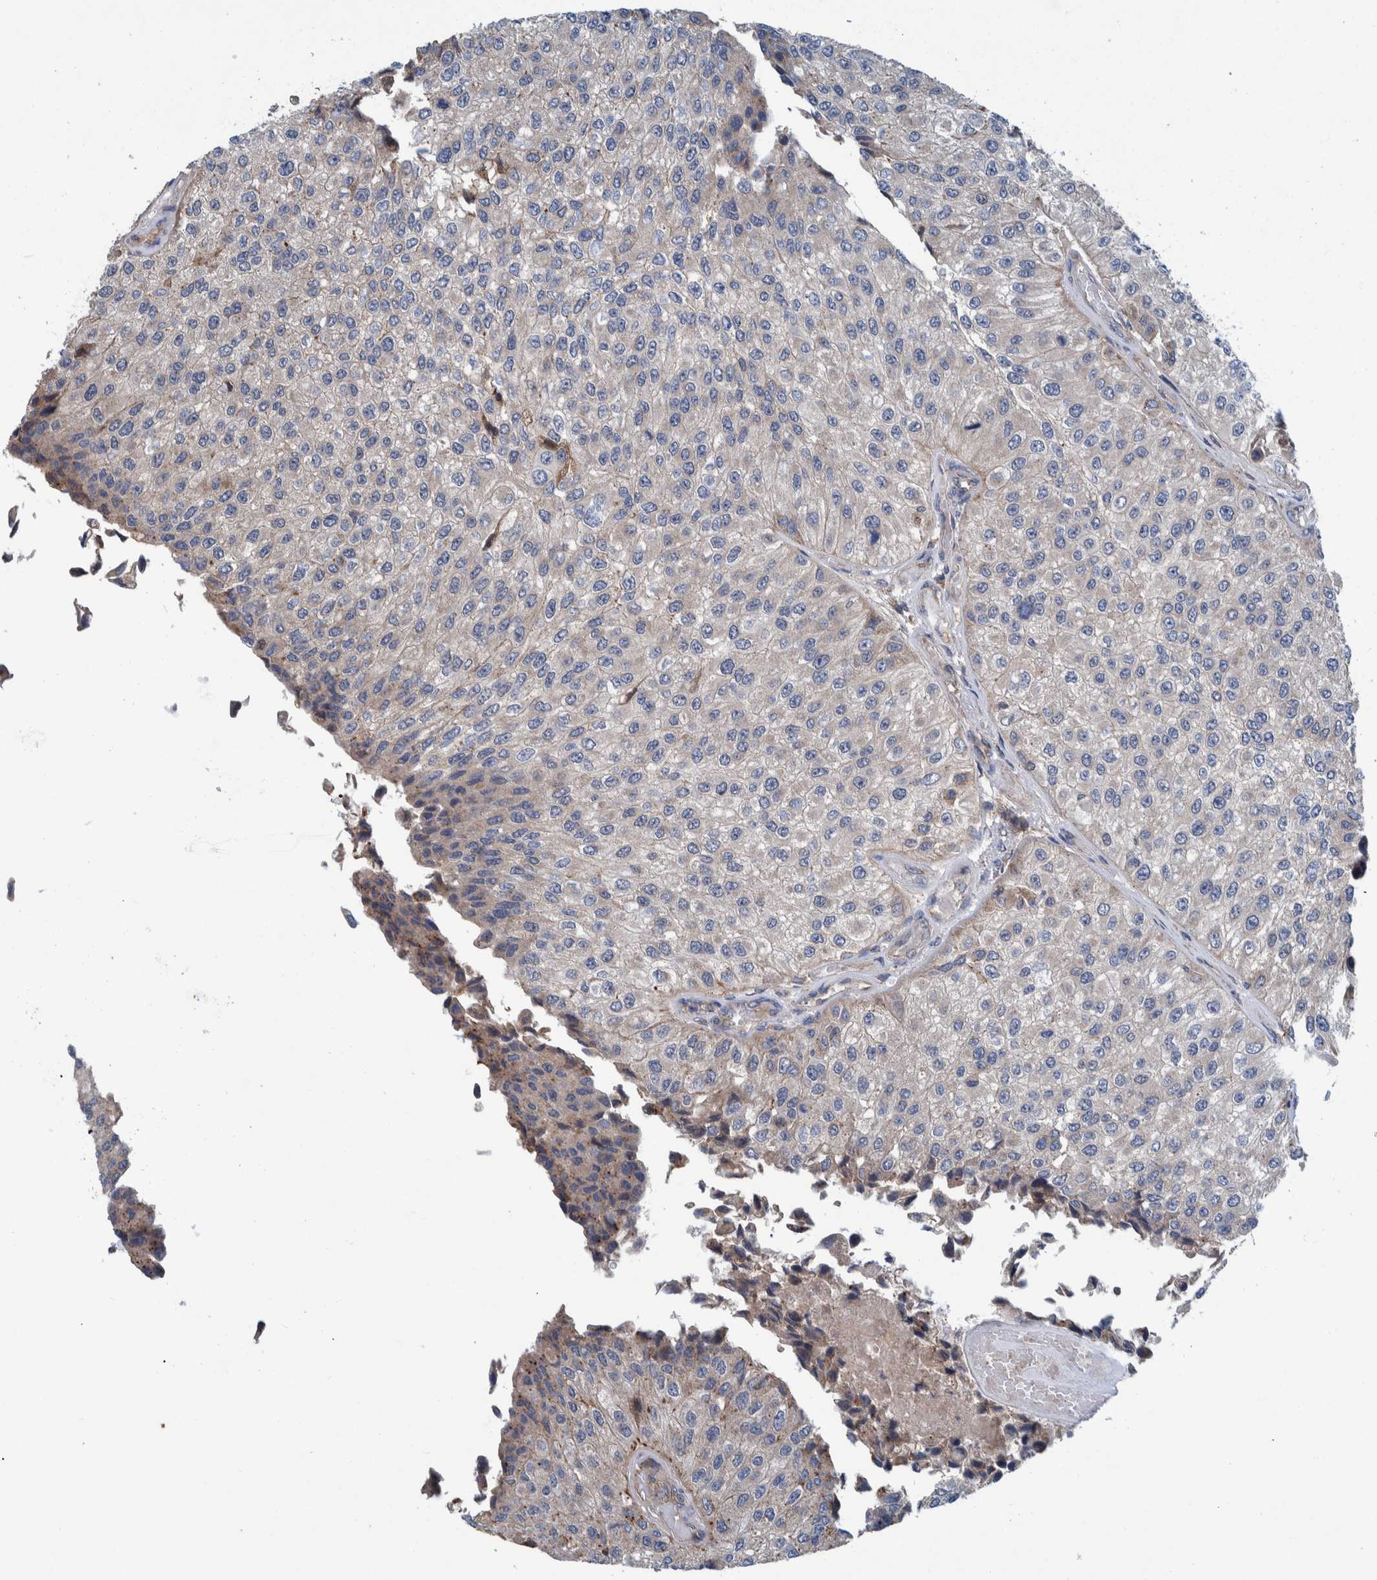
{"staining": {"intensity": "negative", "quantity": "none", "location": "none"}, "tissue": "urothelial cancer", "cell_type": "Tumor cells", "image_type": "cancer", "snomed": [{"axis": "morphology", "description": "Urothelial carcinoma, High grade"}, {"axis": "topography", "description": "Kidney"}, {"axis": "topography", "description": "Urinary bladder"}], "caption": "This is an immunohistochemistry image of human urothelial cancer. There is no positivity in tumor cells.", "gene": "ITIH3", "patient": {"sex": "male", "age": 77}}